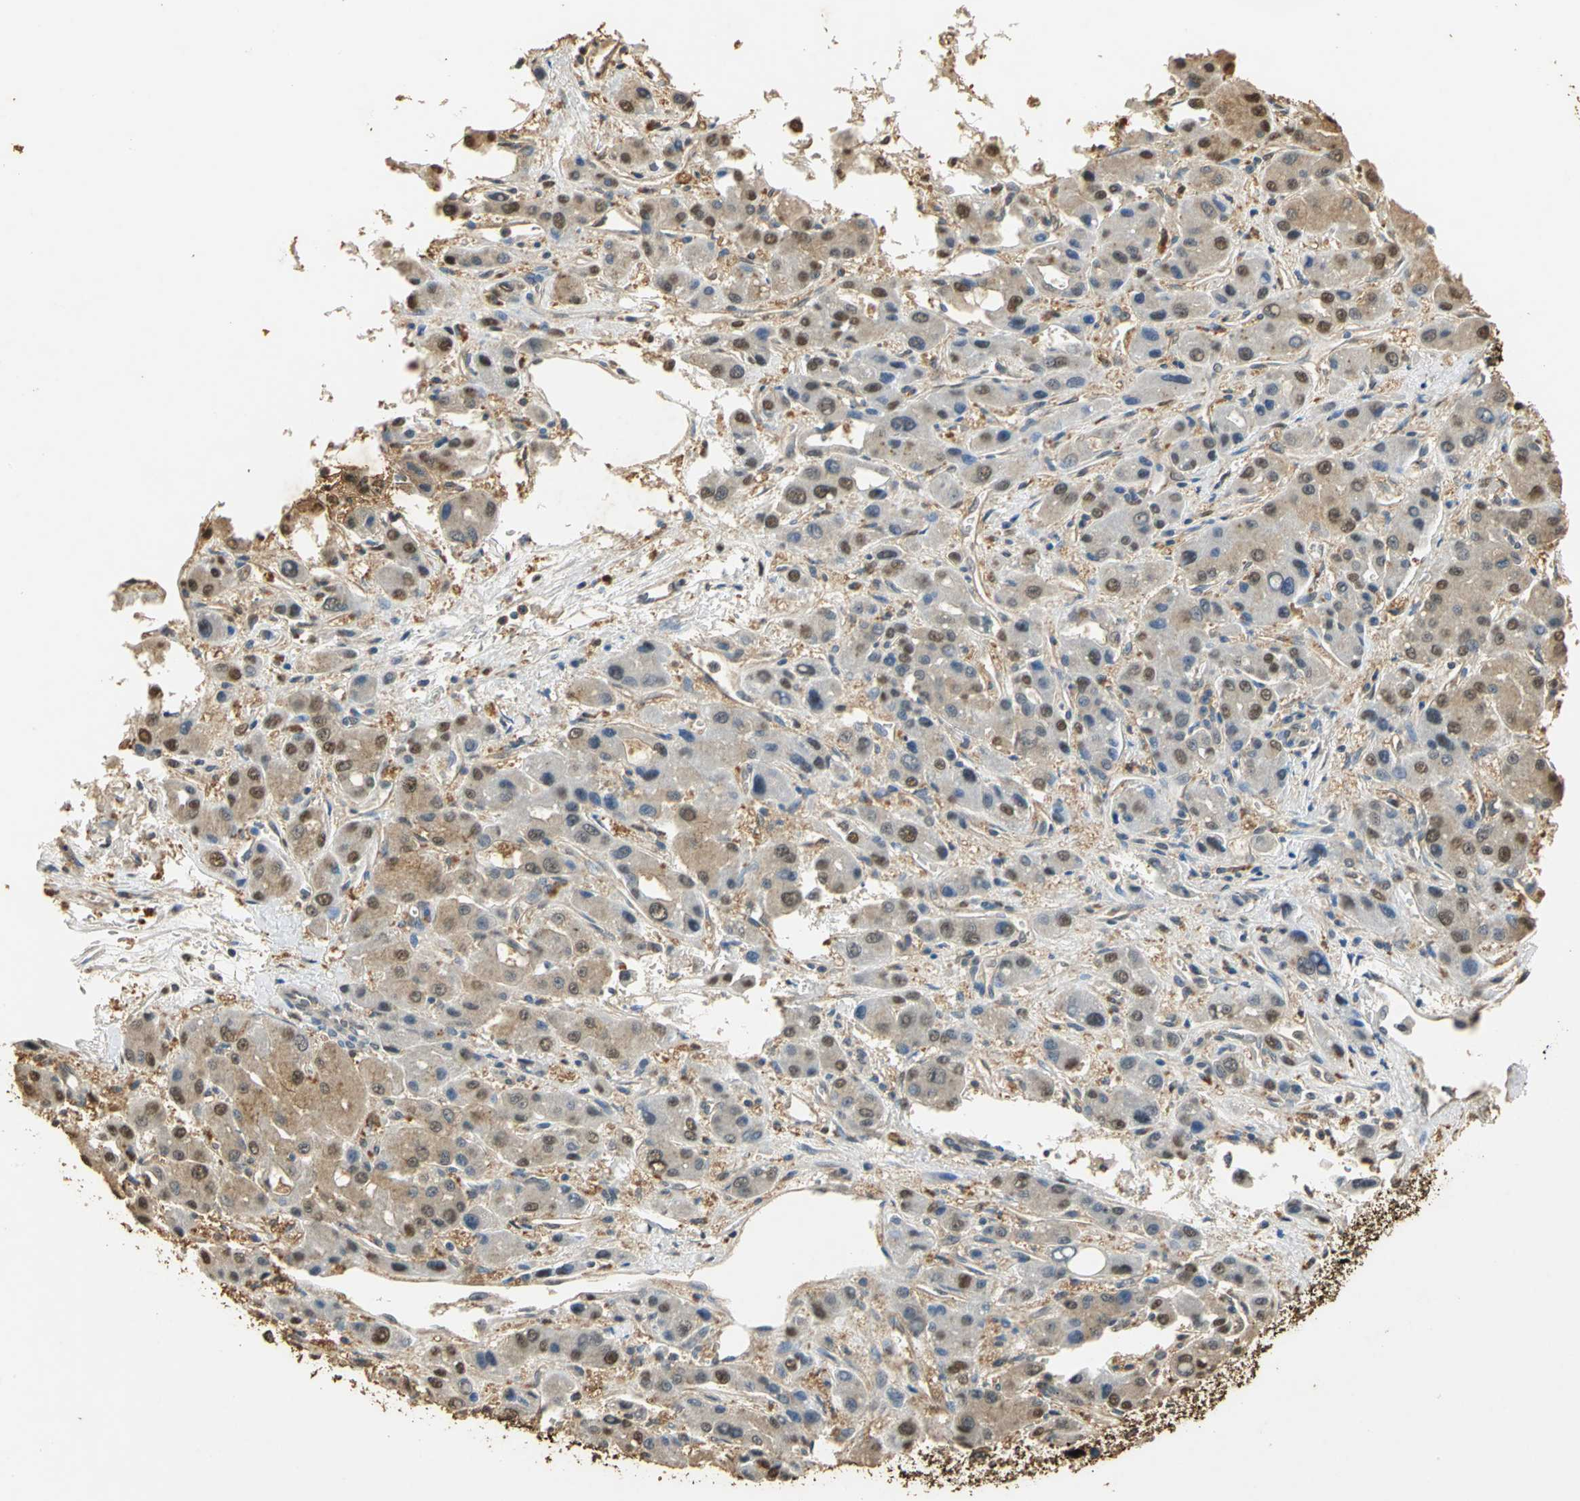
{"staining": {"intensity": "moderate", "quantity": ">75%", "location": "cytoplasmic/membranous"}, "tissue": "liver cancer", "cell_type": "Tumor cells", "image_type": "cancer", "snomed": [{"axis": "morphology", "description": "Carcinoma, Hepatocellular, NOS"}, {"axis": "topography", "description": "Liver"}], "caption": "IHC histopathology image of human liver cancer stained for a protein (brown), which demonstrates medium levels of moderate cytoplasmic/membranous positivity in approximately >75% of tumor cells.", "gene": "GAPDH", "patient": {"sex": "male", "age": 55}}